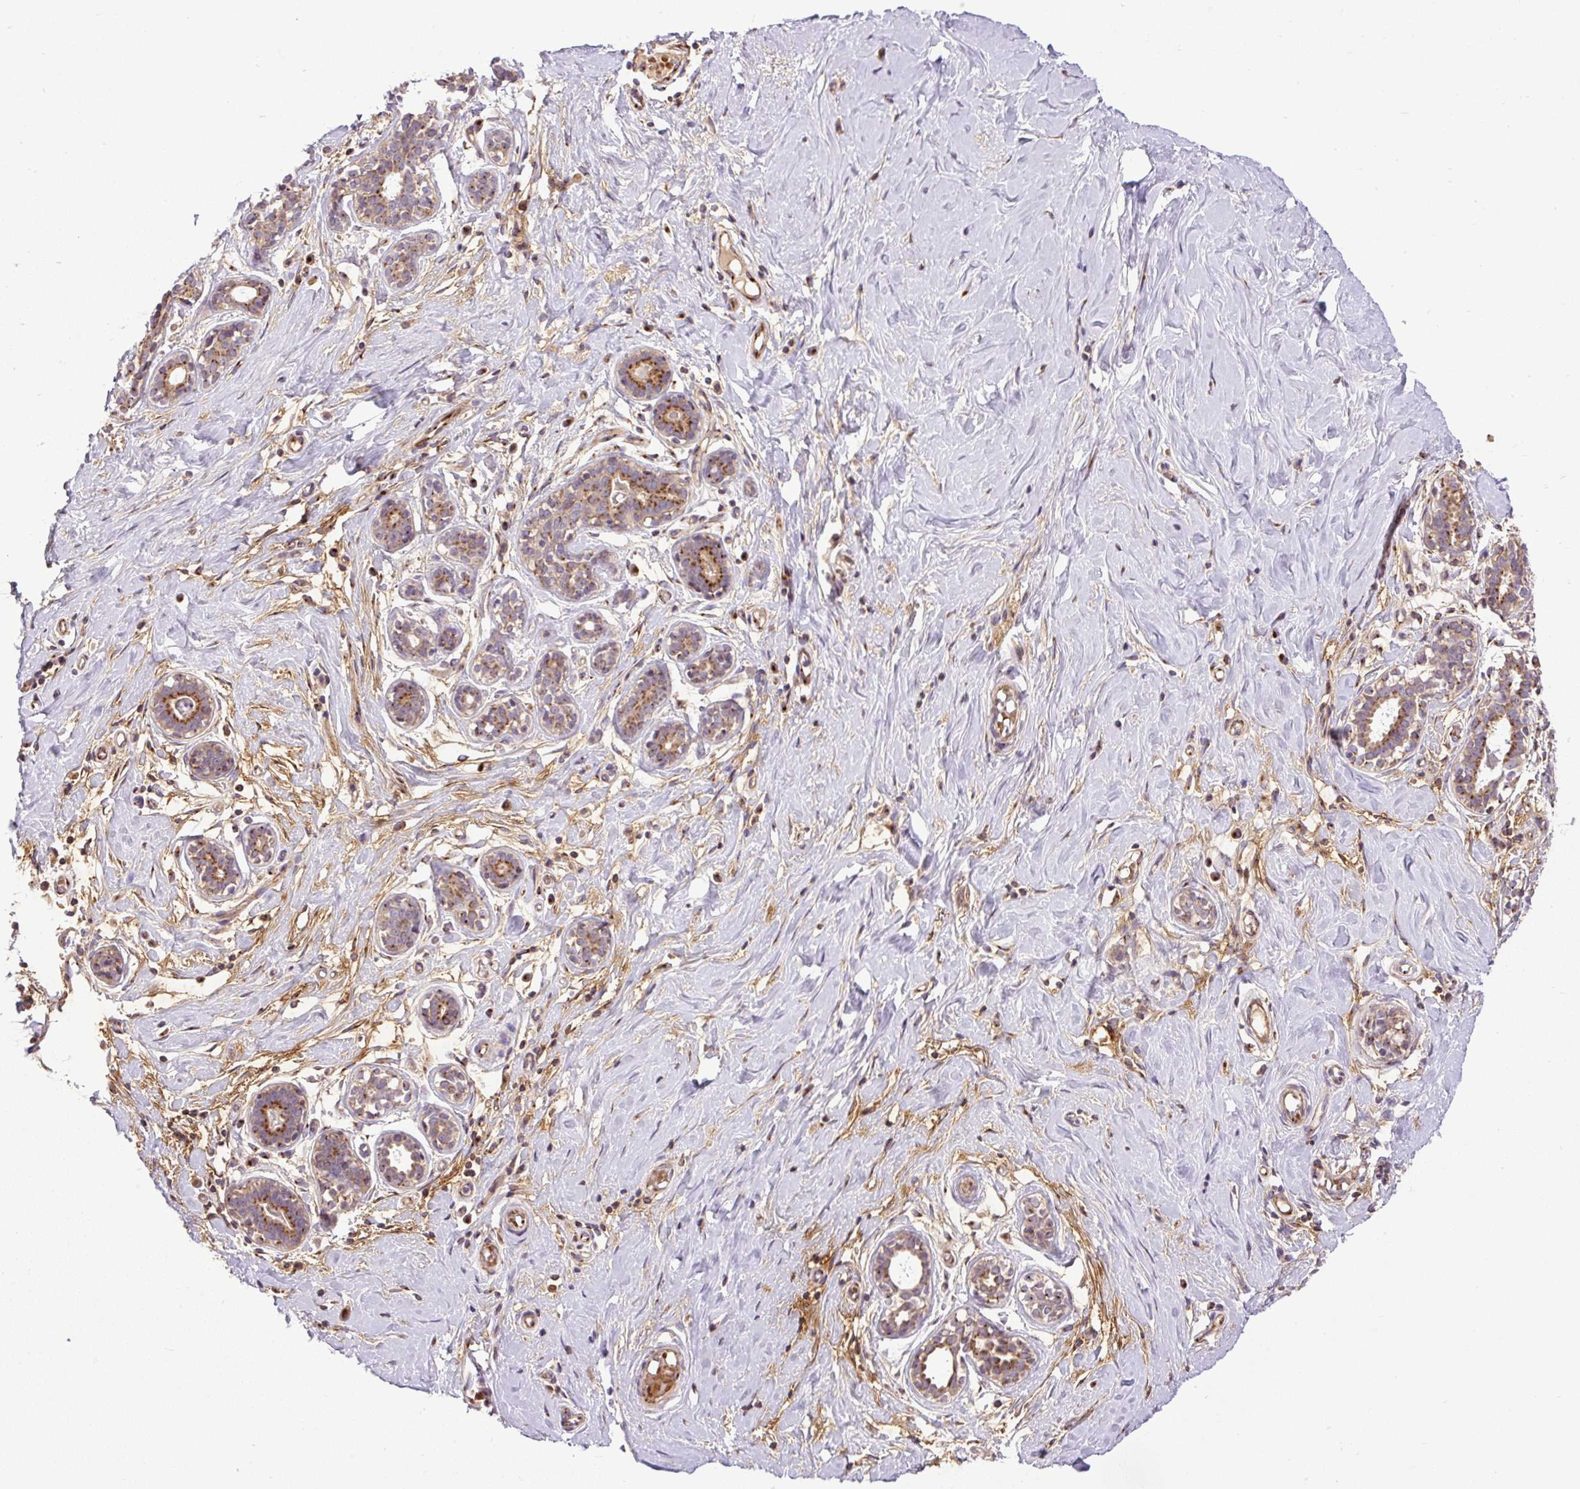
{"staining": {"intensity": "negative", "quantity": "none", "location": "none"}, "tissue": "breast", "cell_type": "Adipocytes", "image_type": "normal", "snomed": [{"axis": "morphology", "description": "Normal tissue, NOS"}, {"axis": "topography", "description": "Breast"}], "caption": "Adipocytes are negative for protein expression in benign human breast. (Stains: DAB IHC with hematoxylin counter stain, Microscopy: brightfield microscopy at high magnification).", "gene": "MSMP", "patient": {"sex": "female", "age": 27}}